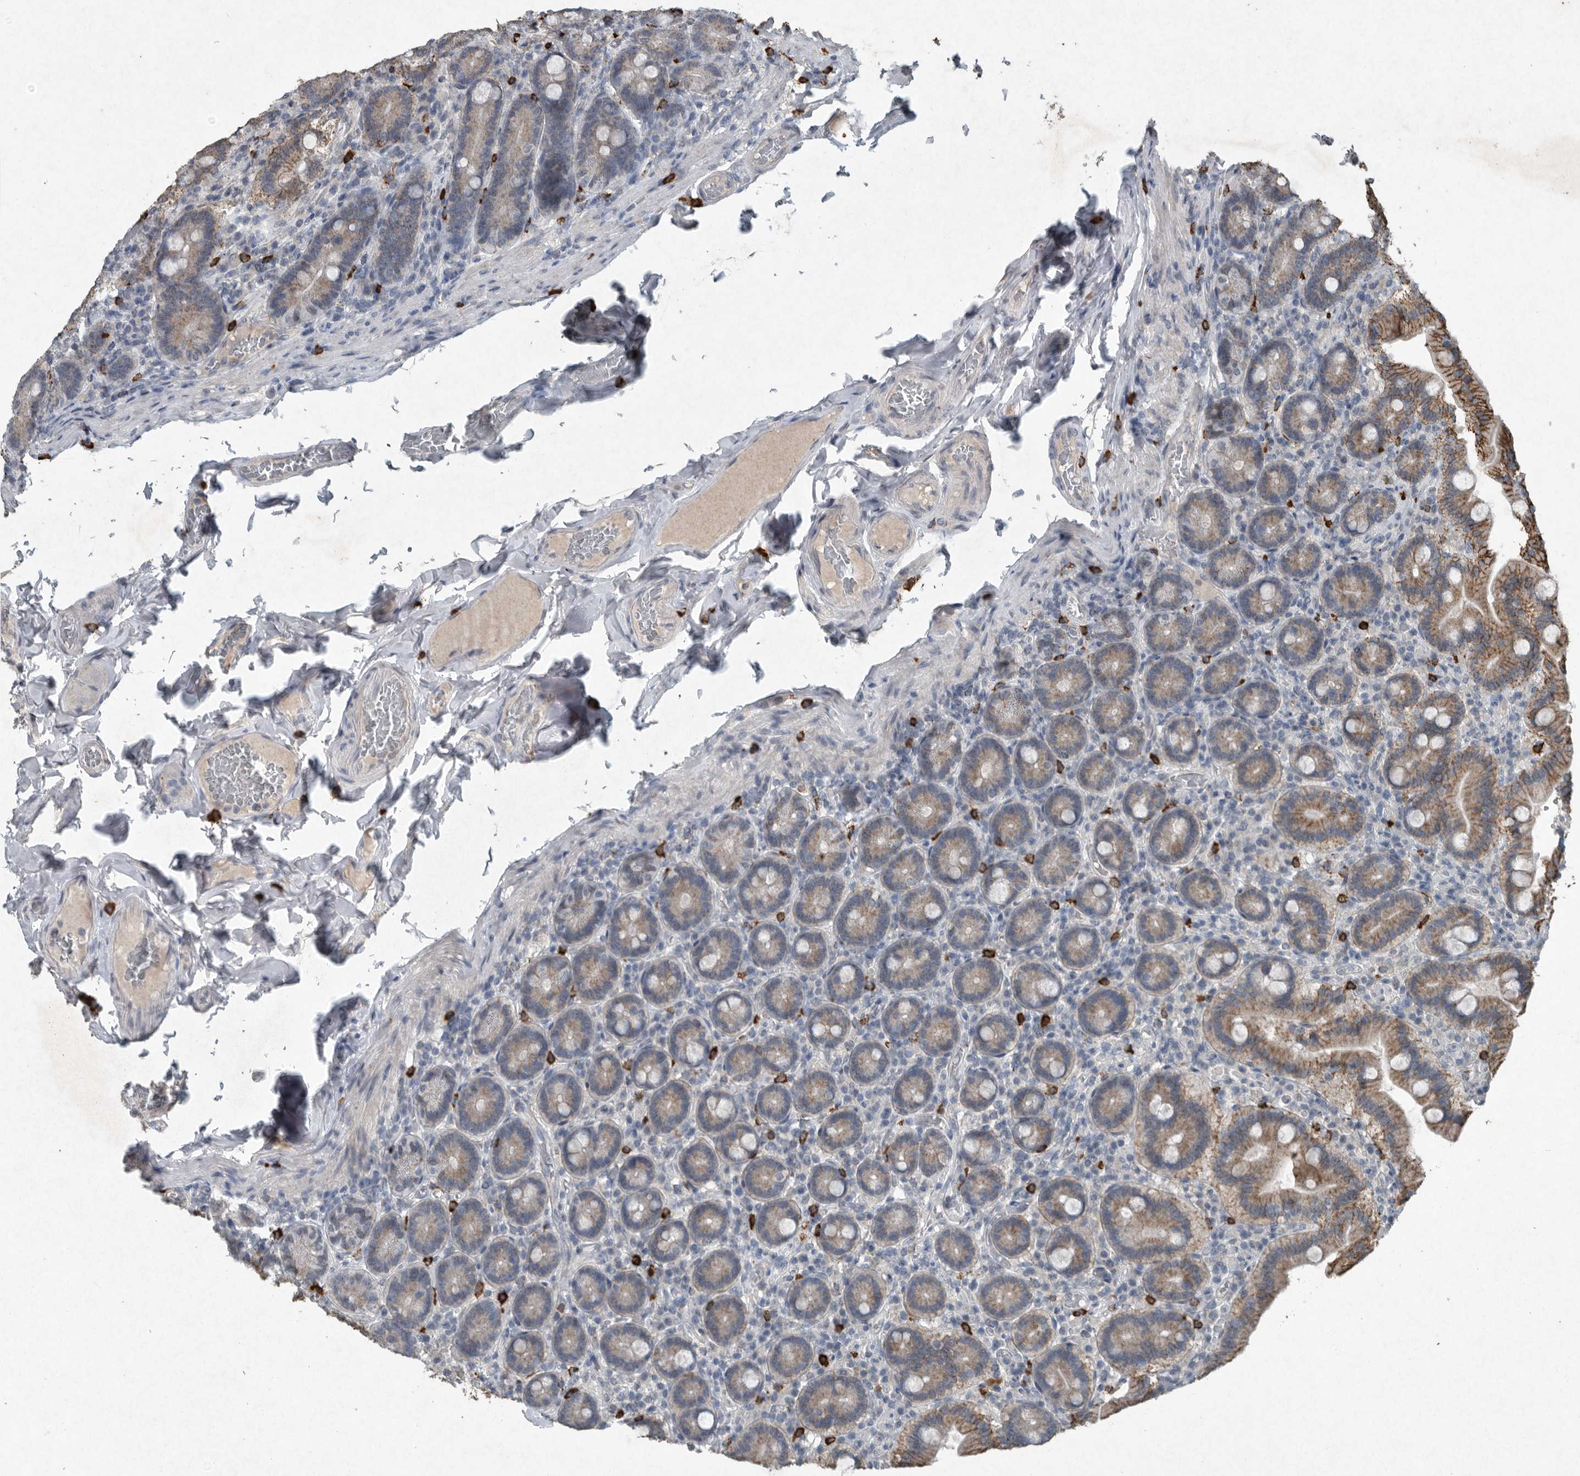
{"staining": {"intensity": "moderate", "quantity": "25%-75%", "location": "cytoplasmic/membranous"}, "tissue": "duodenum", "cell_type": "Glandular cells", "image_type": "normal", "snomed": [{"axis": "morphology", "description": "Normal tissue, NOS"}, {"axis": "topography", "description": "Duodenum"}], "caption": "IHC image of normal human duodenum stained for a protein (brown), which exhibits medium levels of moderate cytoplasmic/membranous expression in about 25%-75% of glandular cells.", "gene": "IL20", "patient": {"sex": "female", "age": 62}}